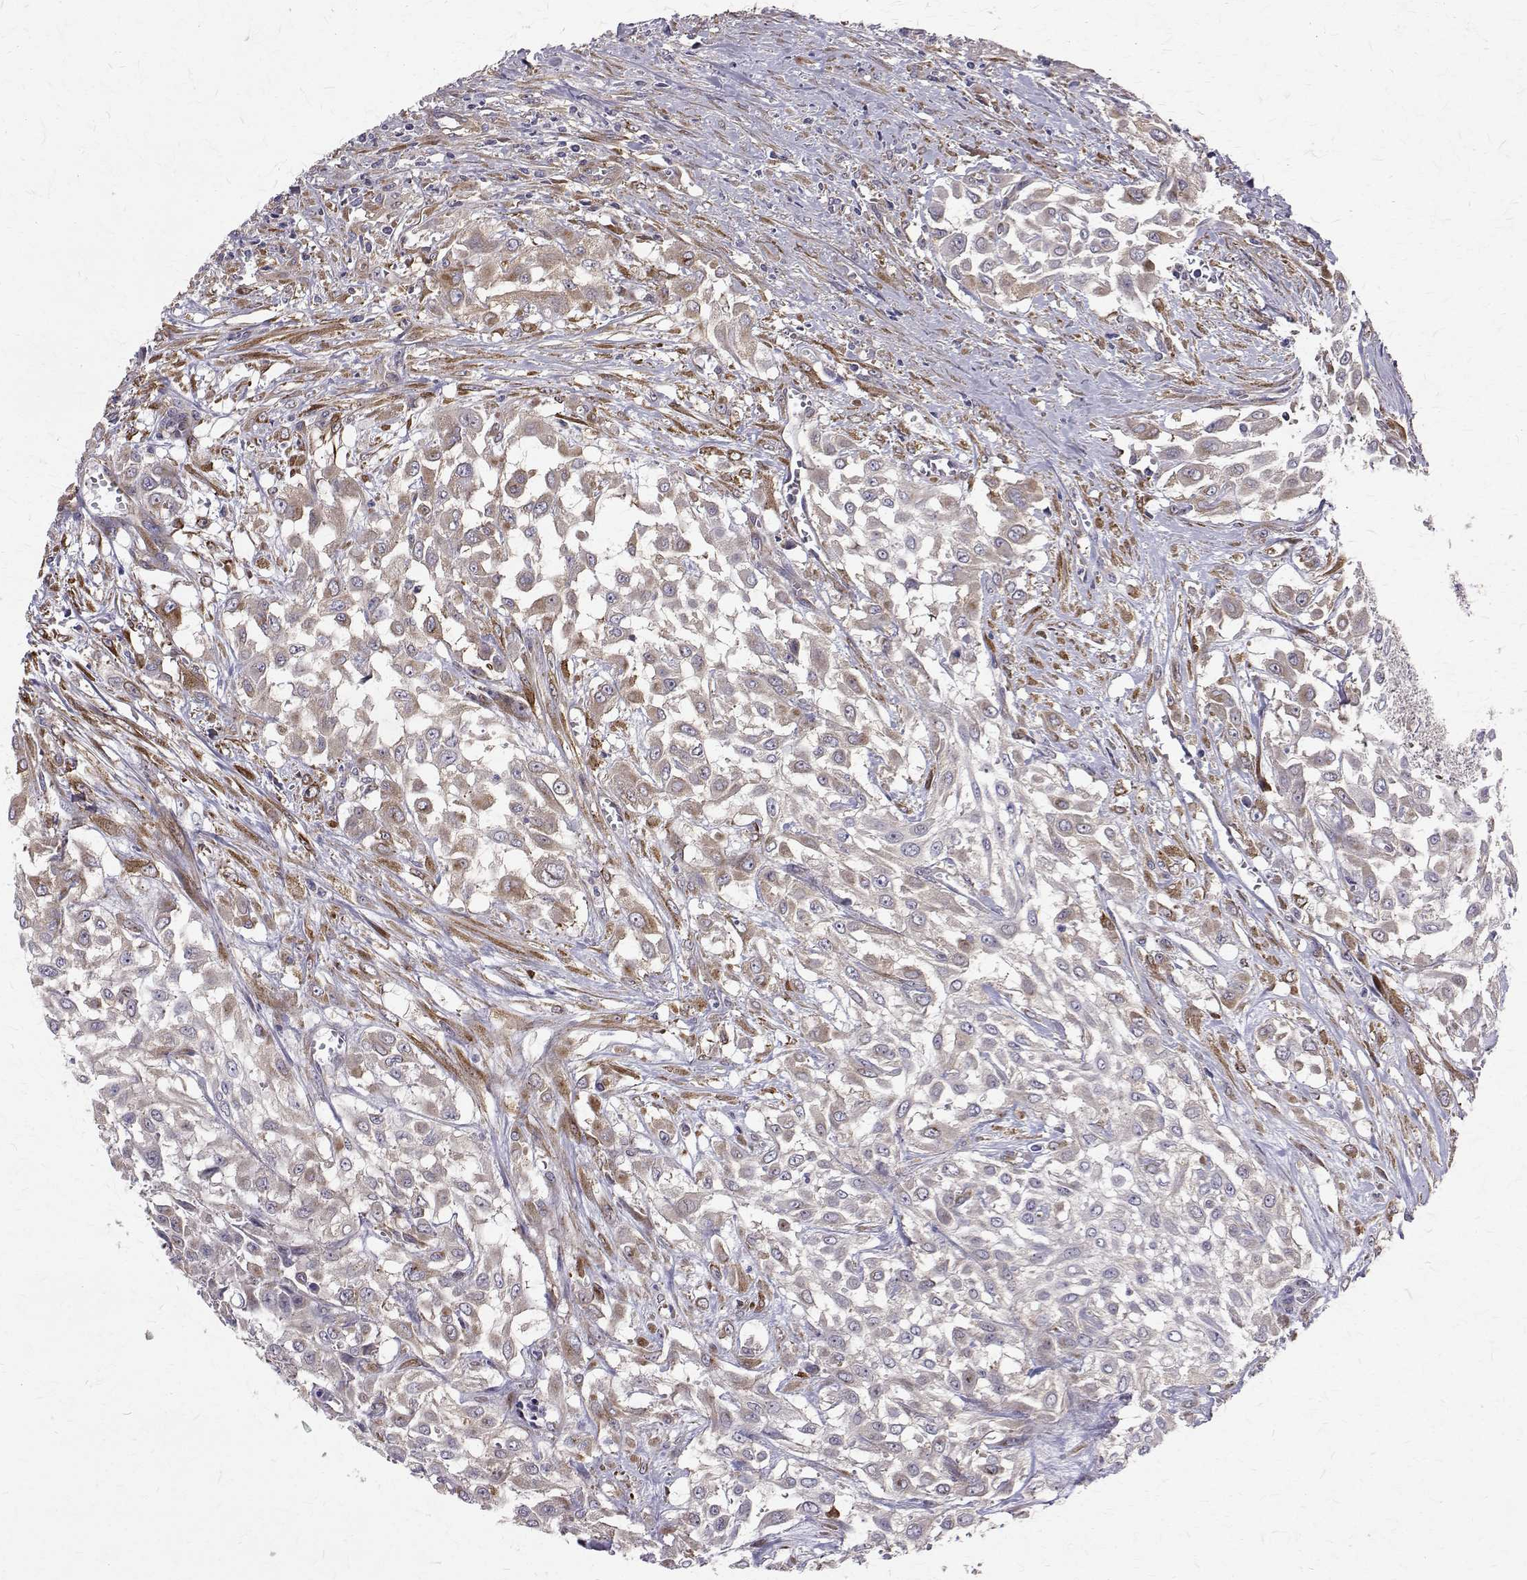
{"staining": {"intensity": "weak", "quantity": "25%-75%", "location": "cytoplasmic/membranous"}, "tissue": "urothelial cancer", "cell_type": "Tumor cells", "image_type": "cancer", "snomed": [{"axis": "morphology", "description": "Urothelial carcinoma, High grade"}, {"axis": "topography", "description": "Urinary bladder"}], "caption": "This is a micrograph of immunohistochemistry staining of urothelial carcinoma (high-grade), which shows weak expression in the cytoplasmic/membranous of tumor cells.", "gene": "ARFGAP1", "patient": {"sex": "male", "age": 57}}